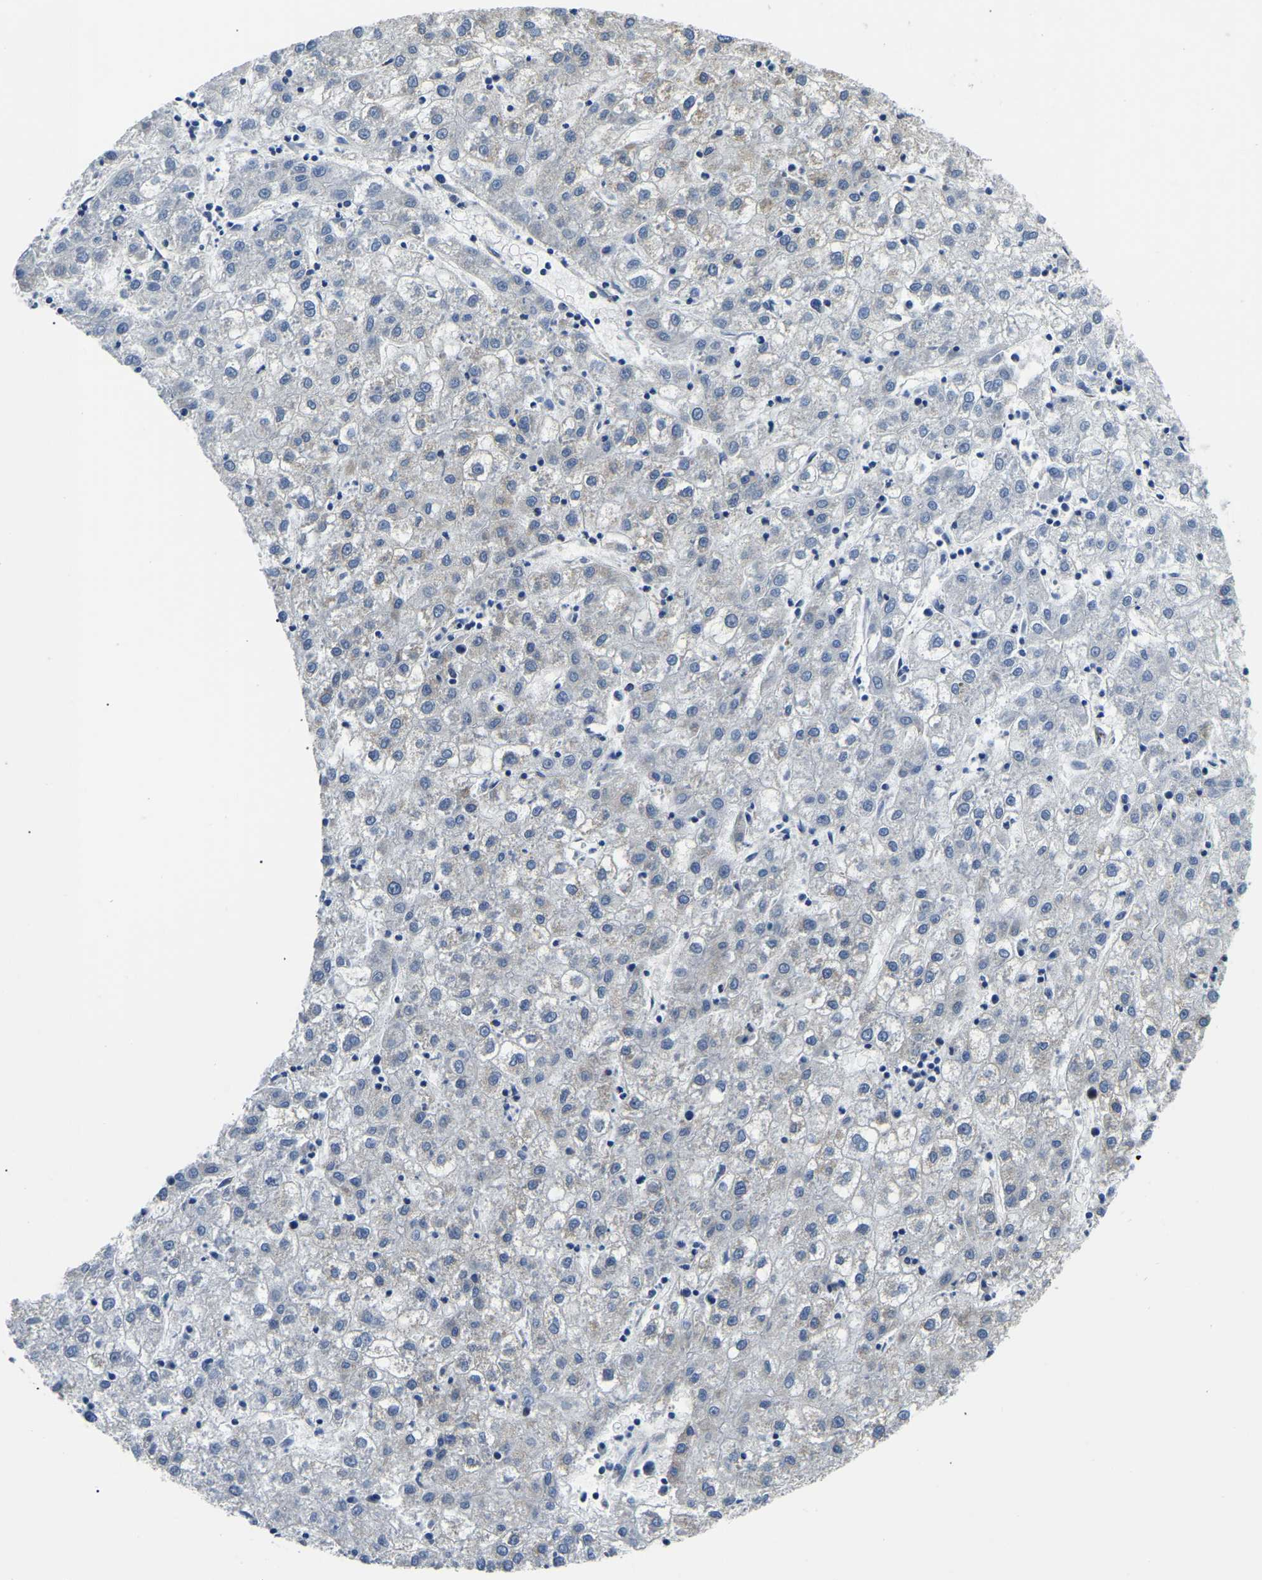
{"staining": {"intensity": "negative", "quantity": "none", "location": "none"}, "tissue": "liver cancer", "cell_type": "Tumor cells", "image_type": "cancer", "snomed": [{"axis": "morphology", "description": "Carcinoma, Hepatocellular, NOS"}, {"axis": "topography", "description": "Liver"}], "caption": "High magnification brightfield microscopy of hepatocellular carcinoma (liver) stained with DAB (brown) and counterstained with hematoxylin (blue): tumor cells show no significant staining. (Immunohistochemistry, brightfield microscopy, high magnification).", "gene": "PPM1E", "patient": {"sex": "male", "age": 72}}